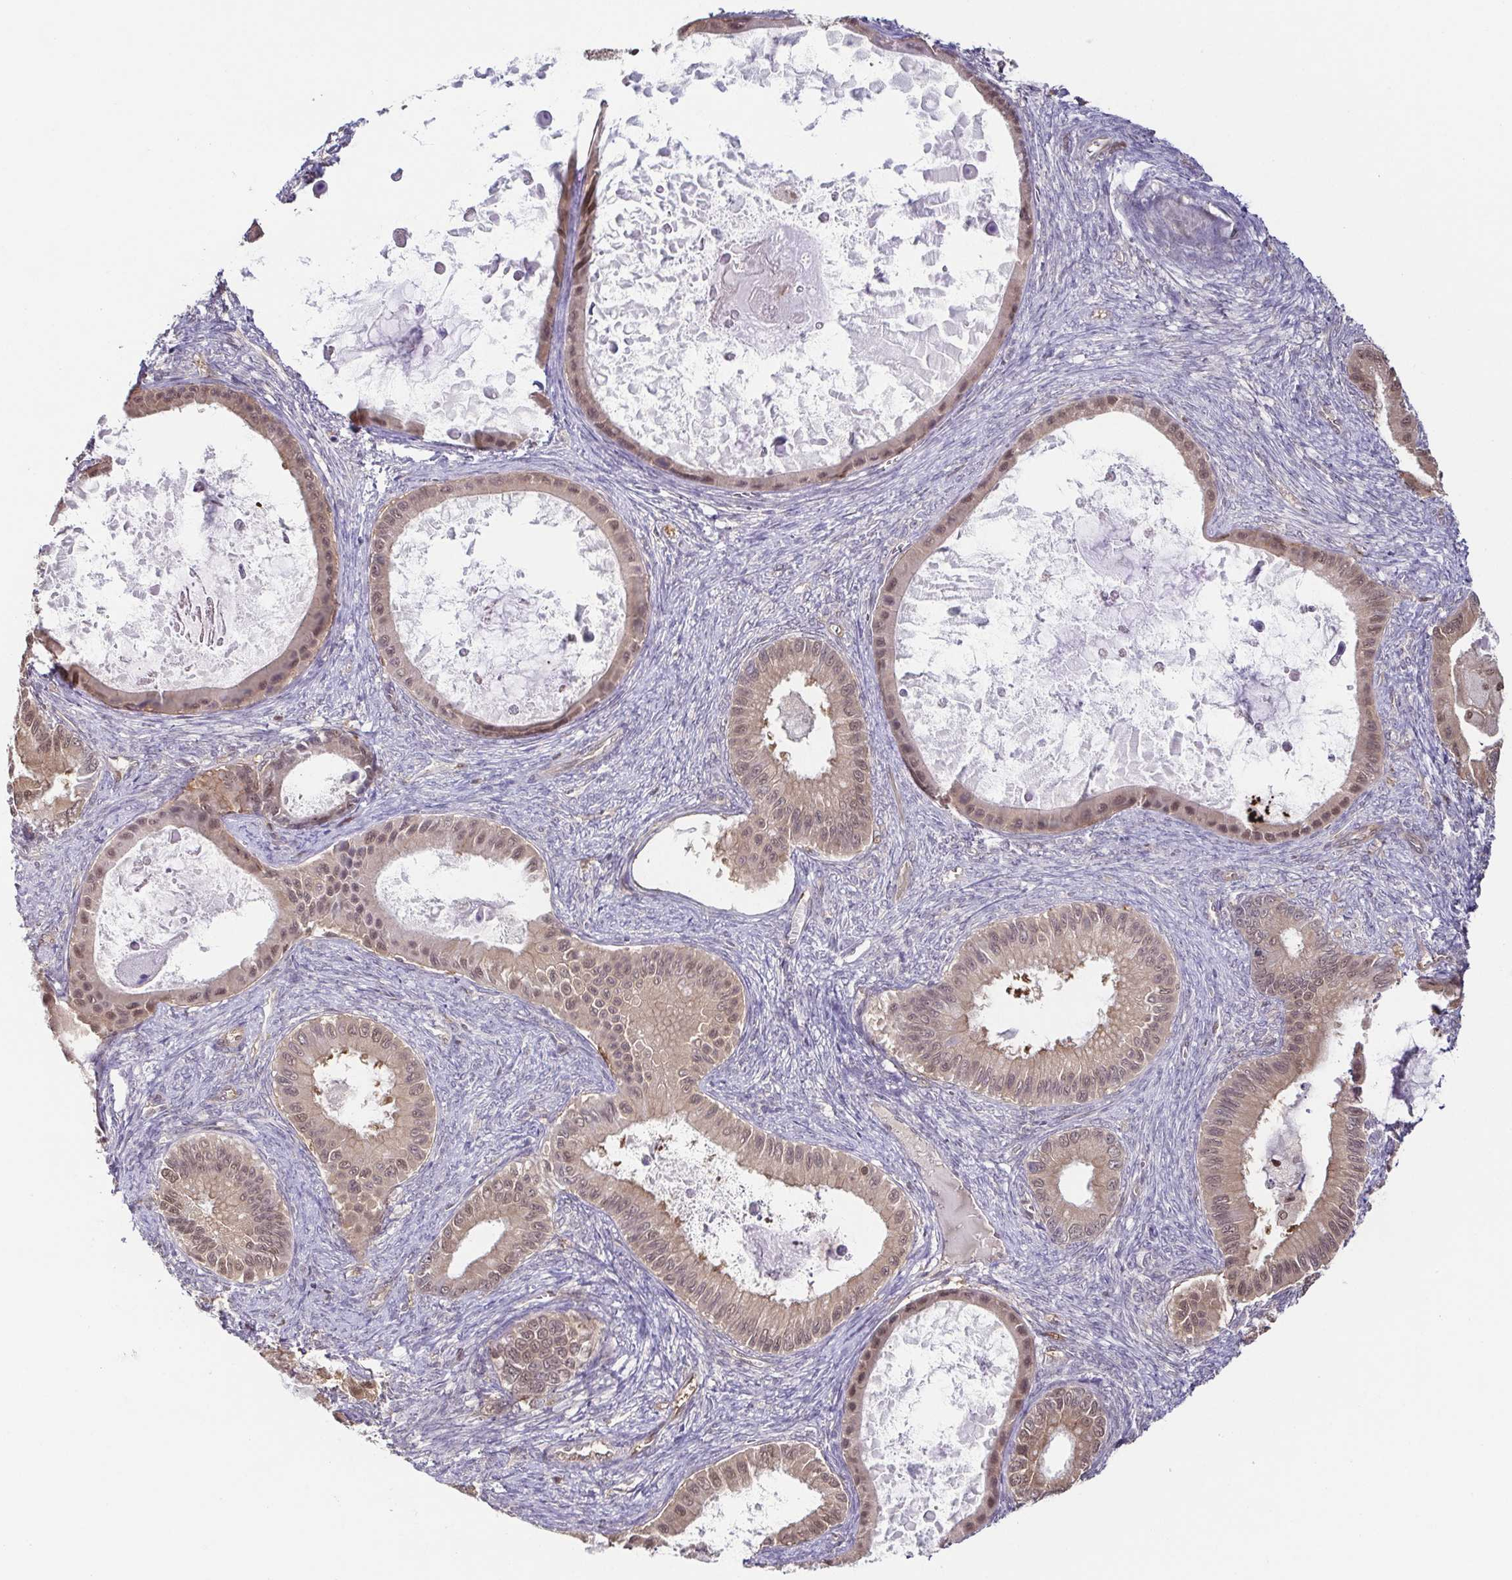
{"staining": {"intensity": "moderate", "quantity": ">75%", "location": "cytoplasmic/membranous,nuclear"}, "tissue": "ovarian cancer", "cell_type": "Tumor cells", "image_type": "cancer", "snomed": [{"axis": "morphology", "description": "Cystadenocarcinoma, mucinous, NOS"}, {"axis": "topography", "description": "Ovary"}], "caption": "Immunohistochemistry photomicrograph of neoplastic tissue: mucinous cystadenocarcinoma (ovarian) stained using immunohistochemistry (IHC) reveals medium levels of moderate protein expression localized specifically in the cytoplasmic/membranous and nuclear of tumor cells, appearing as a cytoplasmic/membranous and nuclear brown color.", "gene": "PSMB9", "patient": {"sex": "female", "age": 64}}